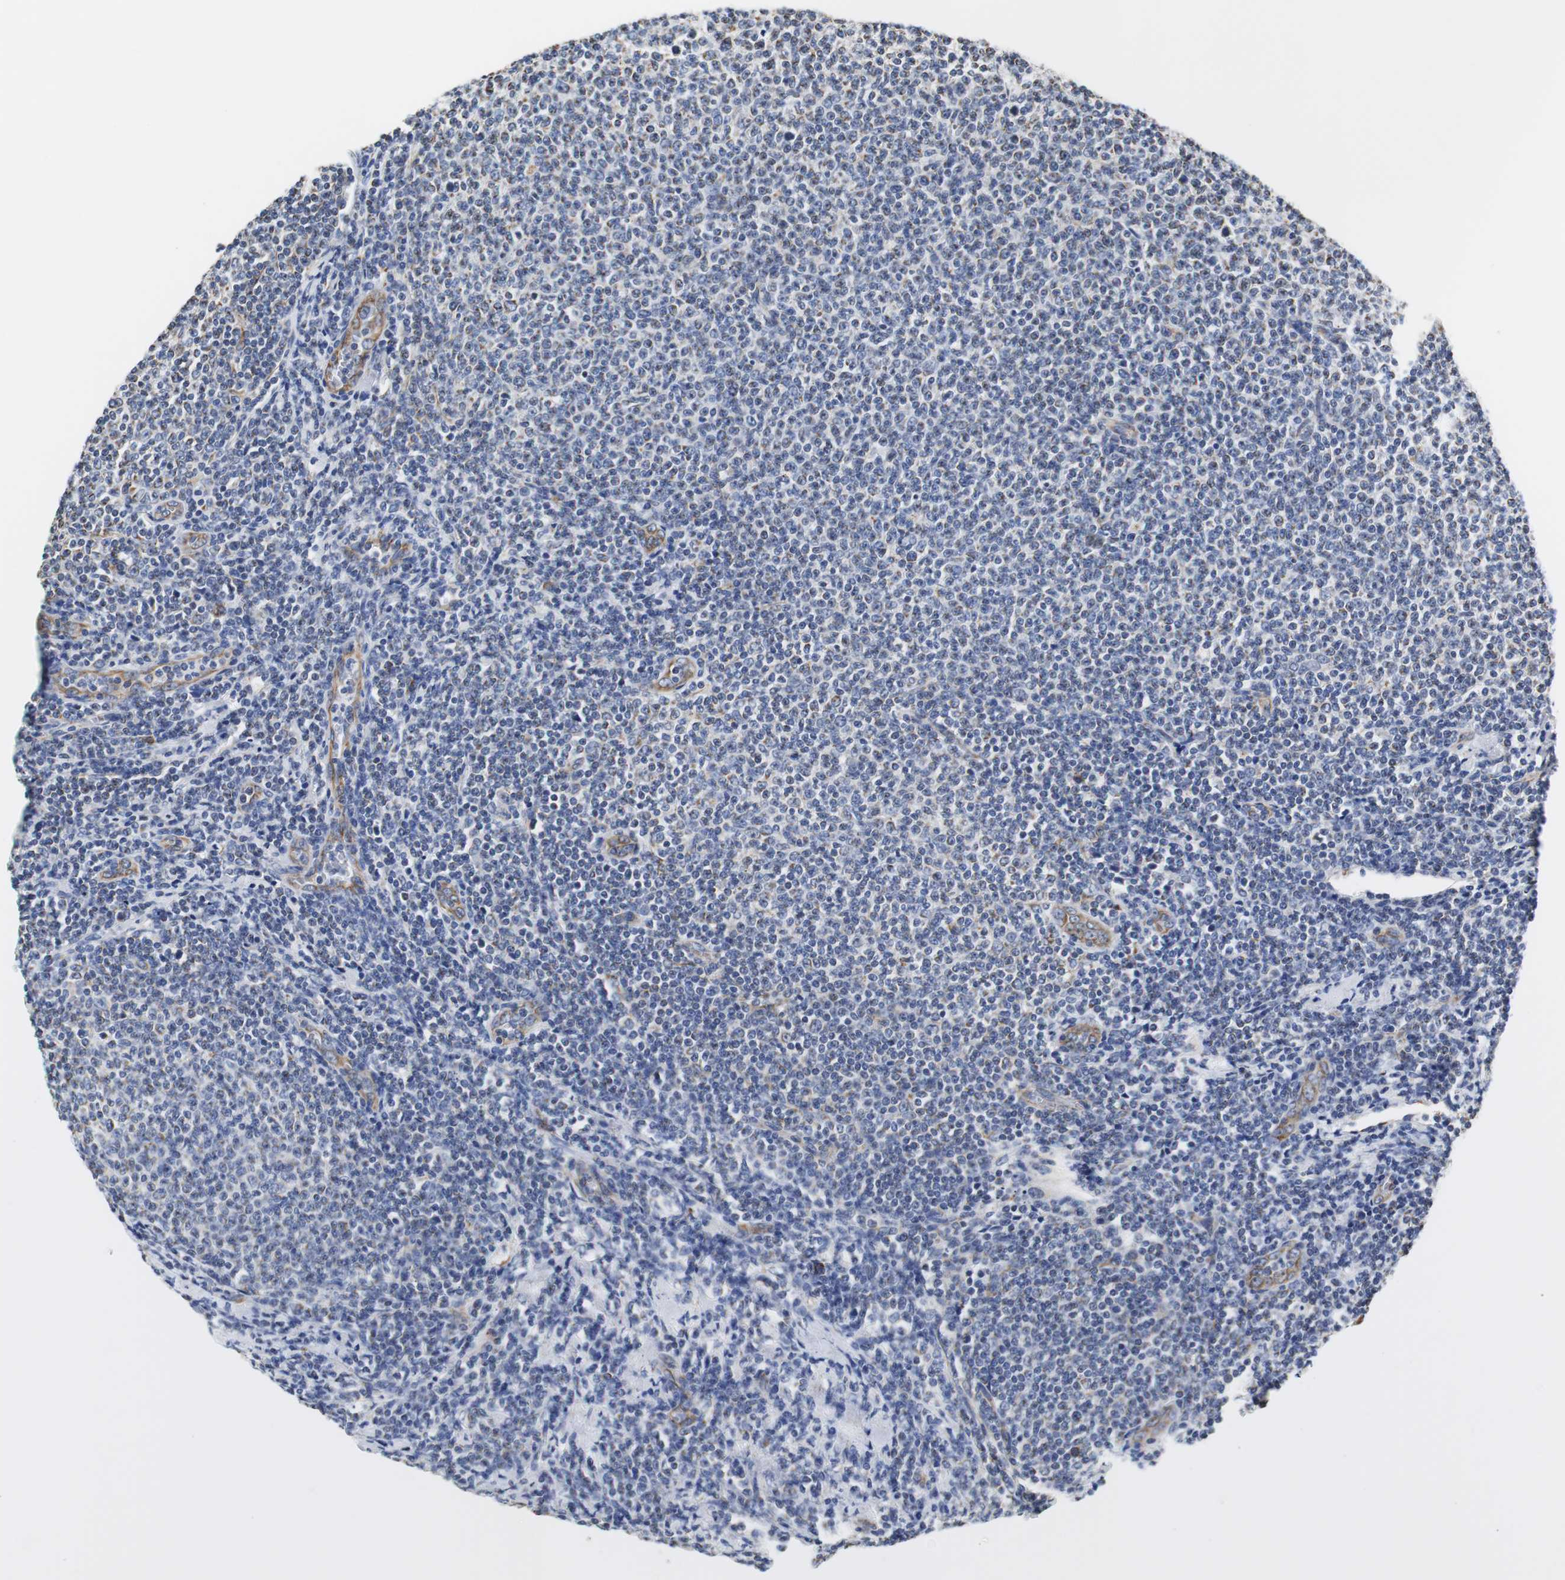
{"staining": {"intensity": "negative", "quantity": "none", "location": "none"}, "tissue": "lymphoma", "cell_type": "Tumor cells", "image_type": "cancer", "snomed": [{"axis": "morphology", "description": "Malignant lymphoma, non-Hodgkin's type, Low grade"}, {"axis": "topography", "description": "Lymph node"}], "caption": "Protein analysis of lymphoma displays no significant positivity in tumor cells.", "gene": "PCK1", "patient": {"sex": "male", "age": 66}}